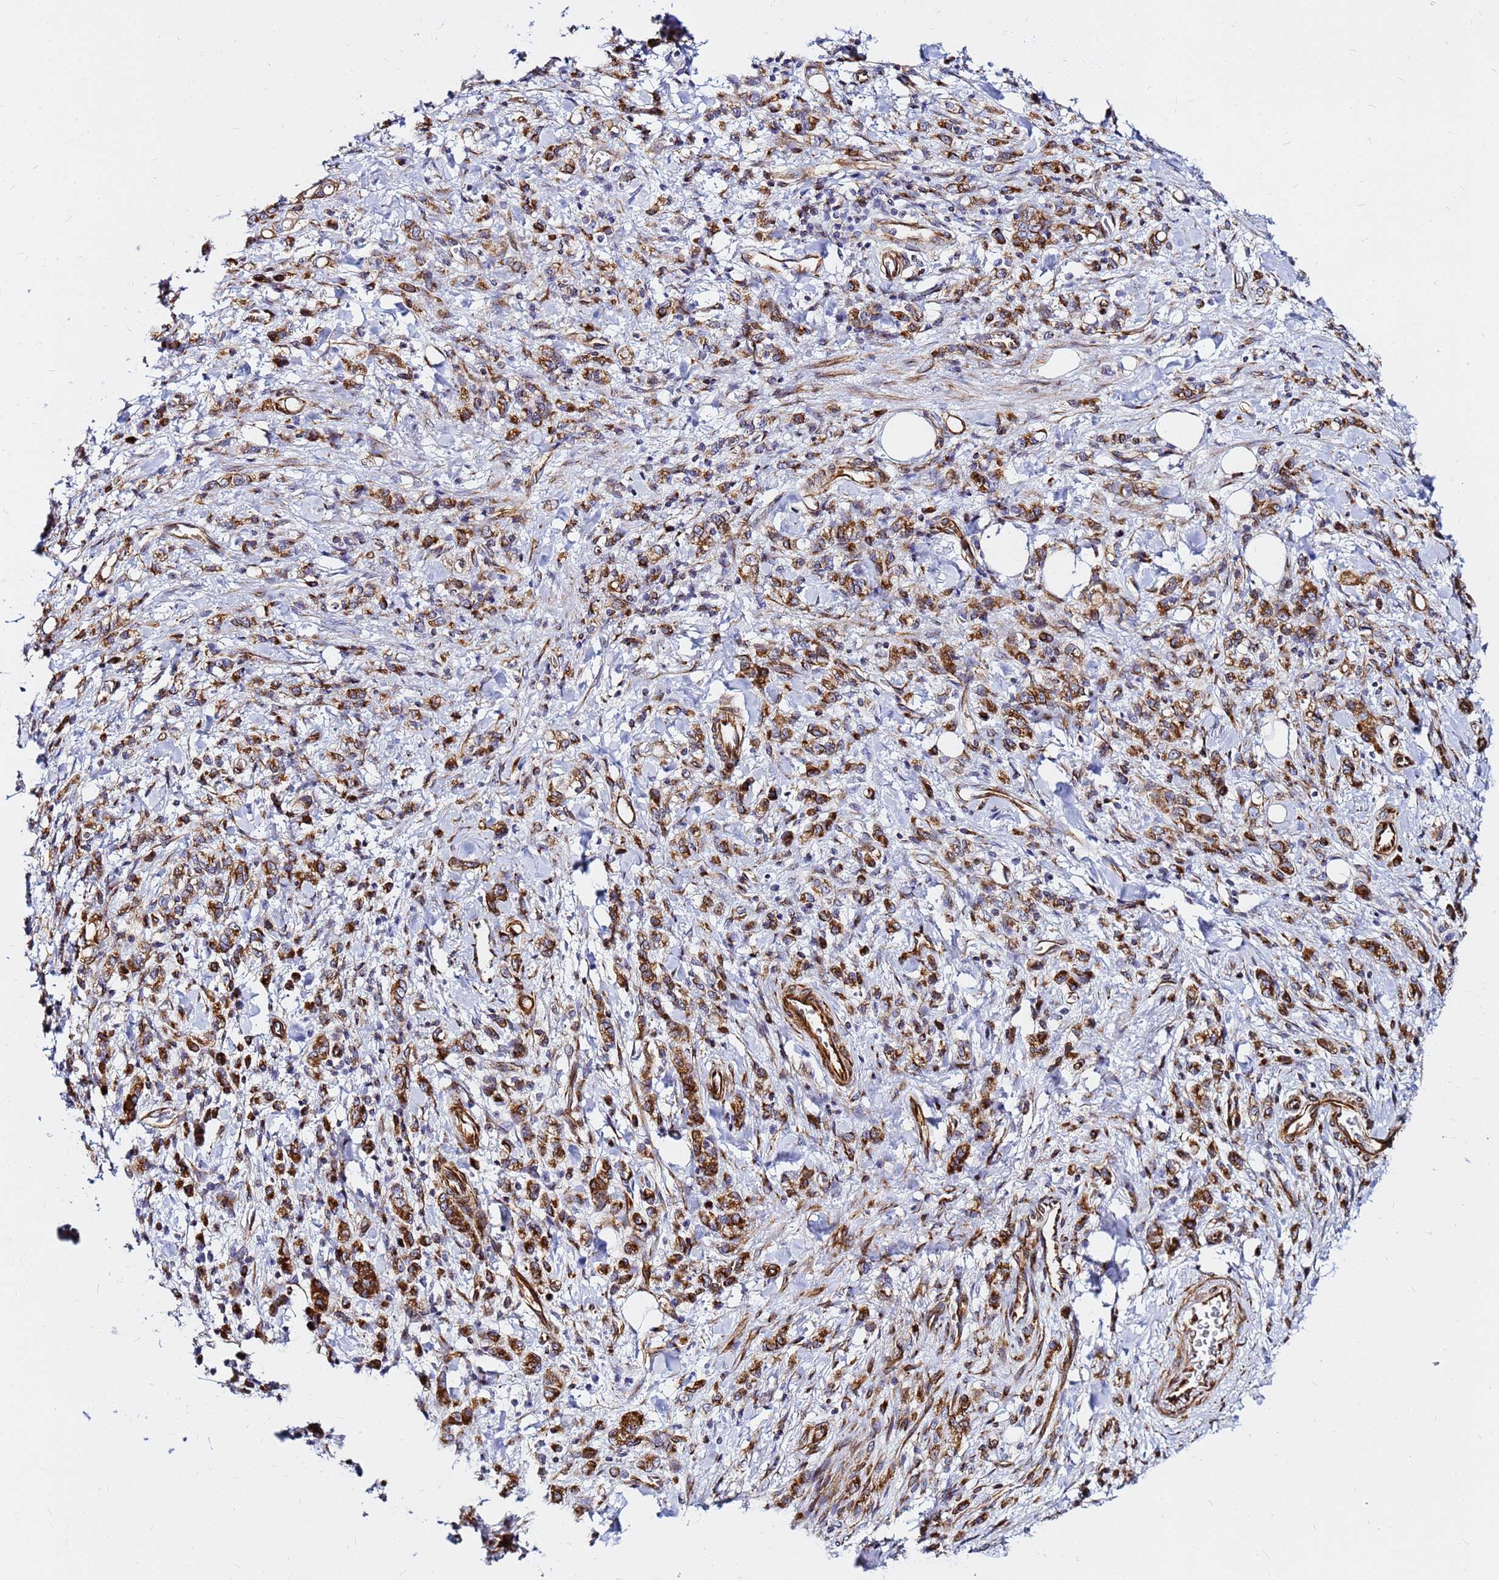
{"staining": {"intensity": "strong", "quantity": ">75%", "location": "cytoplasmic/membranous"}, "tissue": "stomach cancer", "cell_type": "Tumor cells", "image_type": "cancer", "snomed": [{"axis": "morphology", "description": "Adenocarcinoma, NOS"}, {"axis": "topography", "description": "Stomach"}], "caption": "Immunohistochemical staining of stomach cancer (adenocarcinoma) reveals strong cytoplasmic/membranous protein positivity in approximately >75% of tumor cells.", "gene": "TUBA8", "patient": {"sex": "male", "age": 77}}